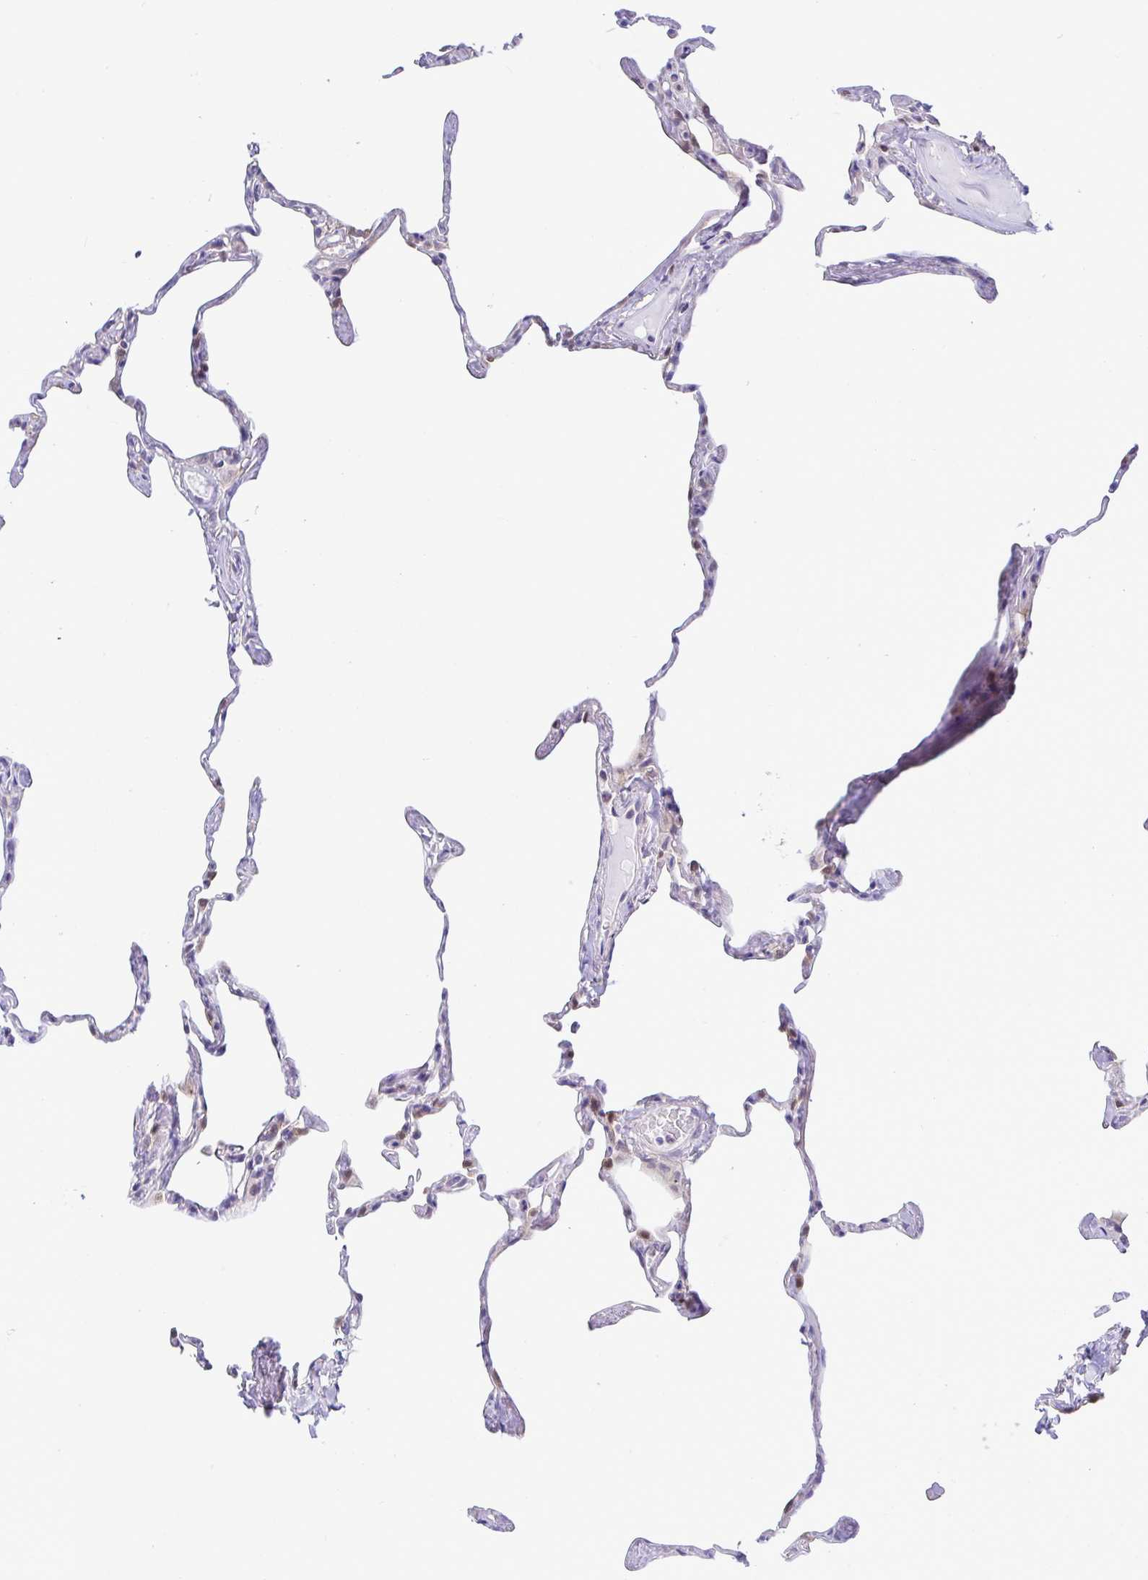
{"staining": {"intensity": "weak", "quantity": "<25%", "location": "nuclear"}, "tissue": "lung", "cell_type": "Alveolar cells", "image_type": "normal", "snomed": [{"axis": "morphology", "description": "Normal tissue, NOS"}, {"axis": "topography", "description": "Lung"}], "caption": "A high-resolution micrograph shows immunohistochemistry (IHC) staining of unremarkable lung, which displays no significant expression in alveolar cells.", "gene": "ZNF485", "patient": {"sex": "male", "age": 65}}